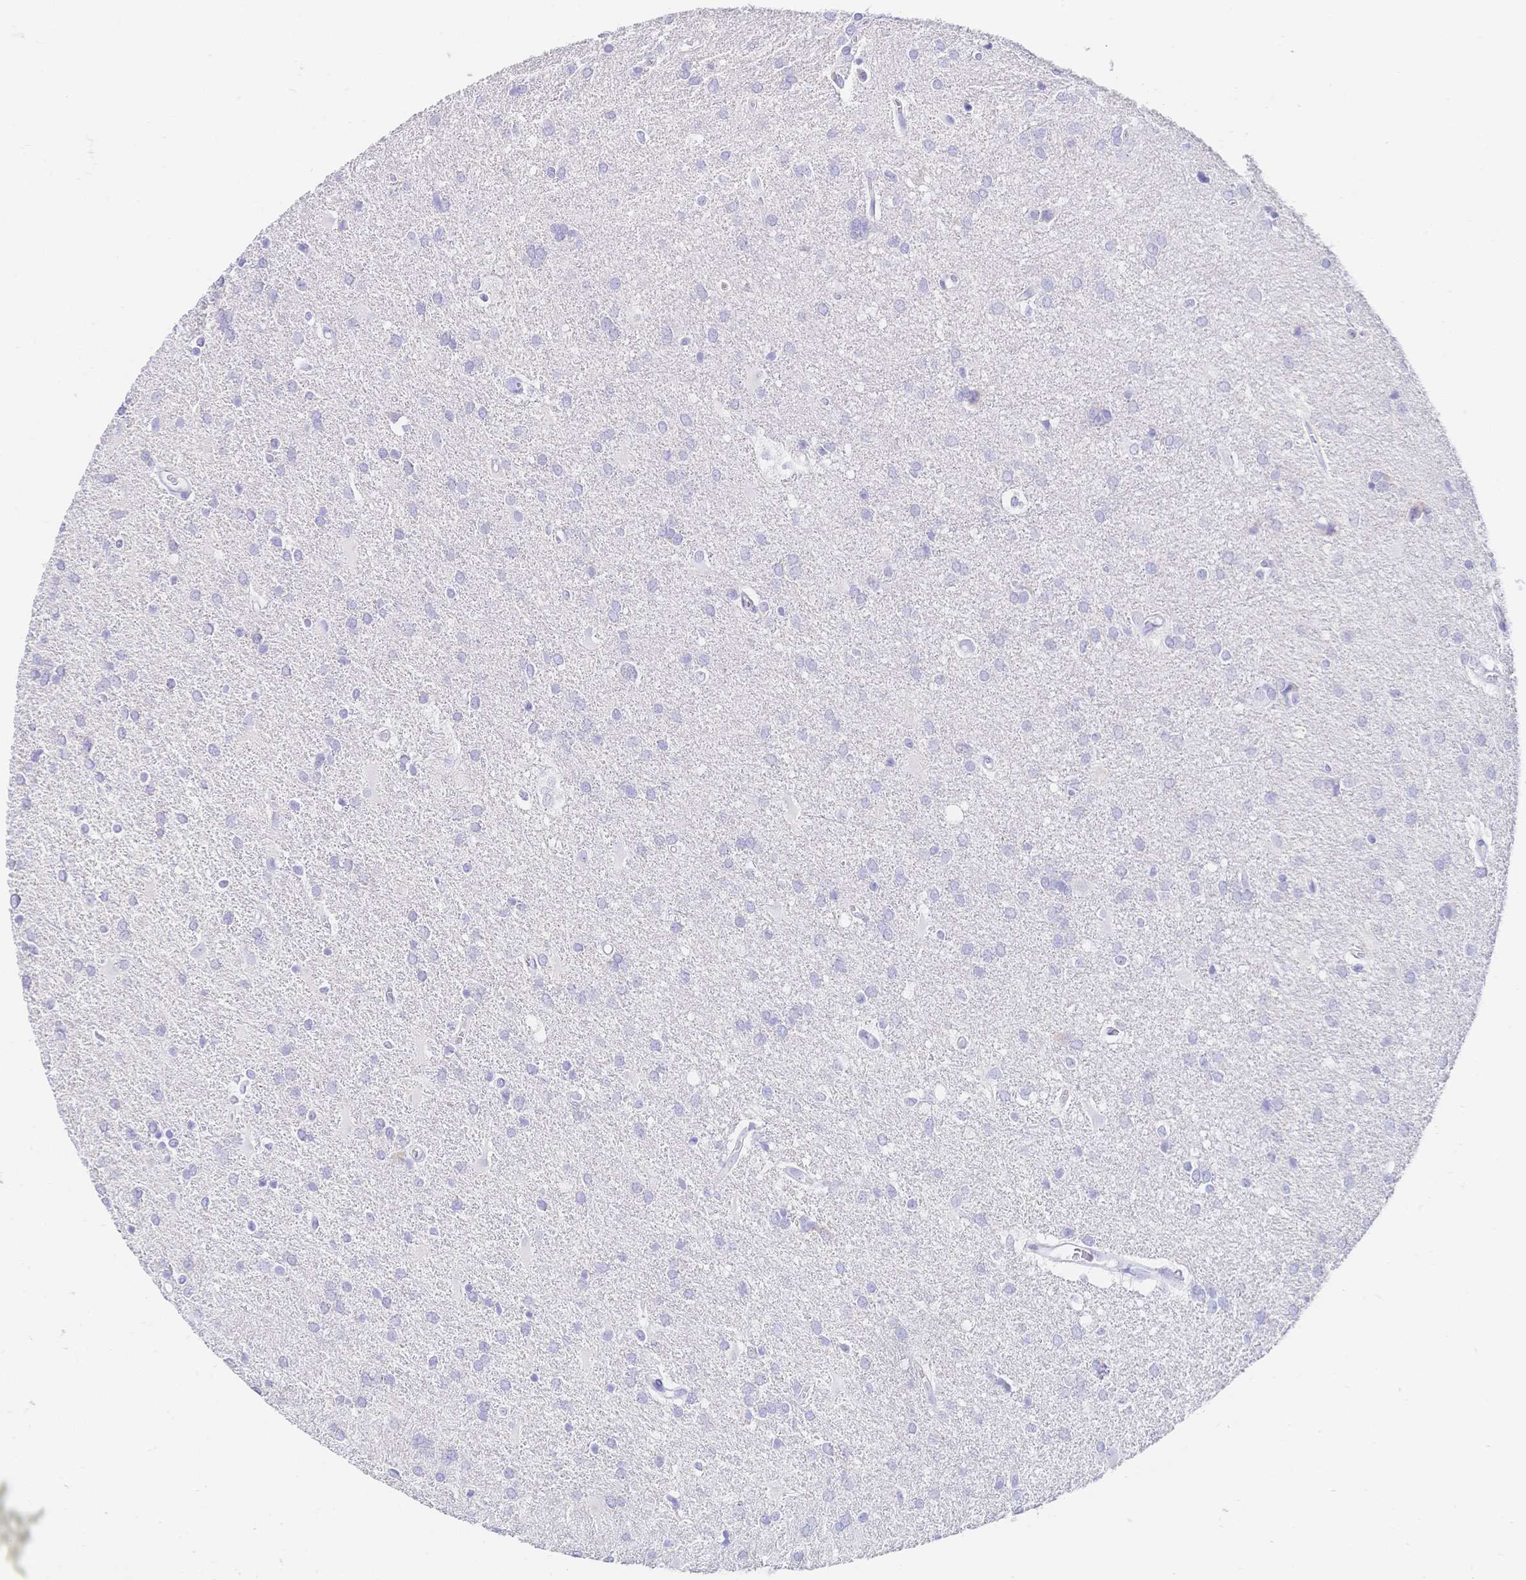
{"staining": {"intensity": "negative", "quantity": "none", "location": "none"}, "tissue": "glioma", "cell_type": "Tumor cells", "image_type": "cancer", "snomed": [{"axis": "morphology", "description": "Glioma, malignant, Low grade"}, {"axis": "topography", "description": "Brain"}], "caption": "Malignant glioma (low-grade) stained for a protein using immunohistochemistry shows no positivity tumor cells.", "gene": "RRM1", "patient": {"sex": "male", "age": 66}}